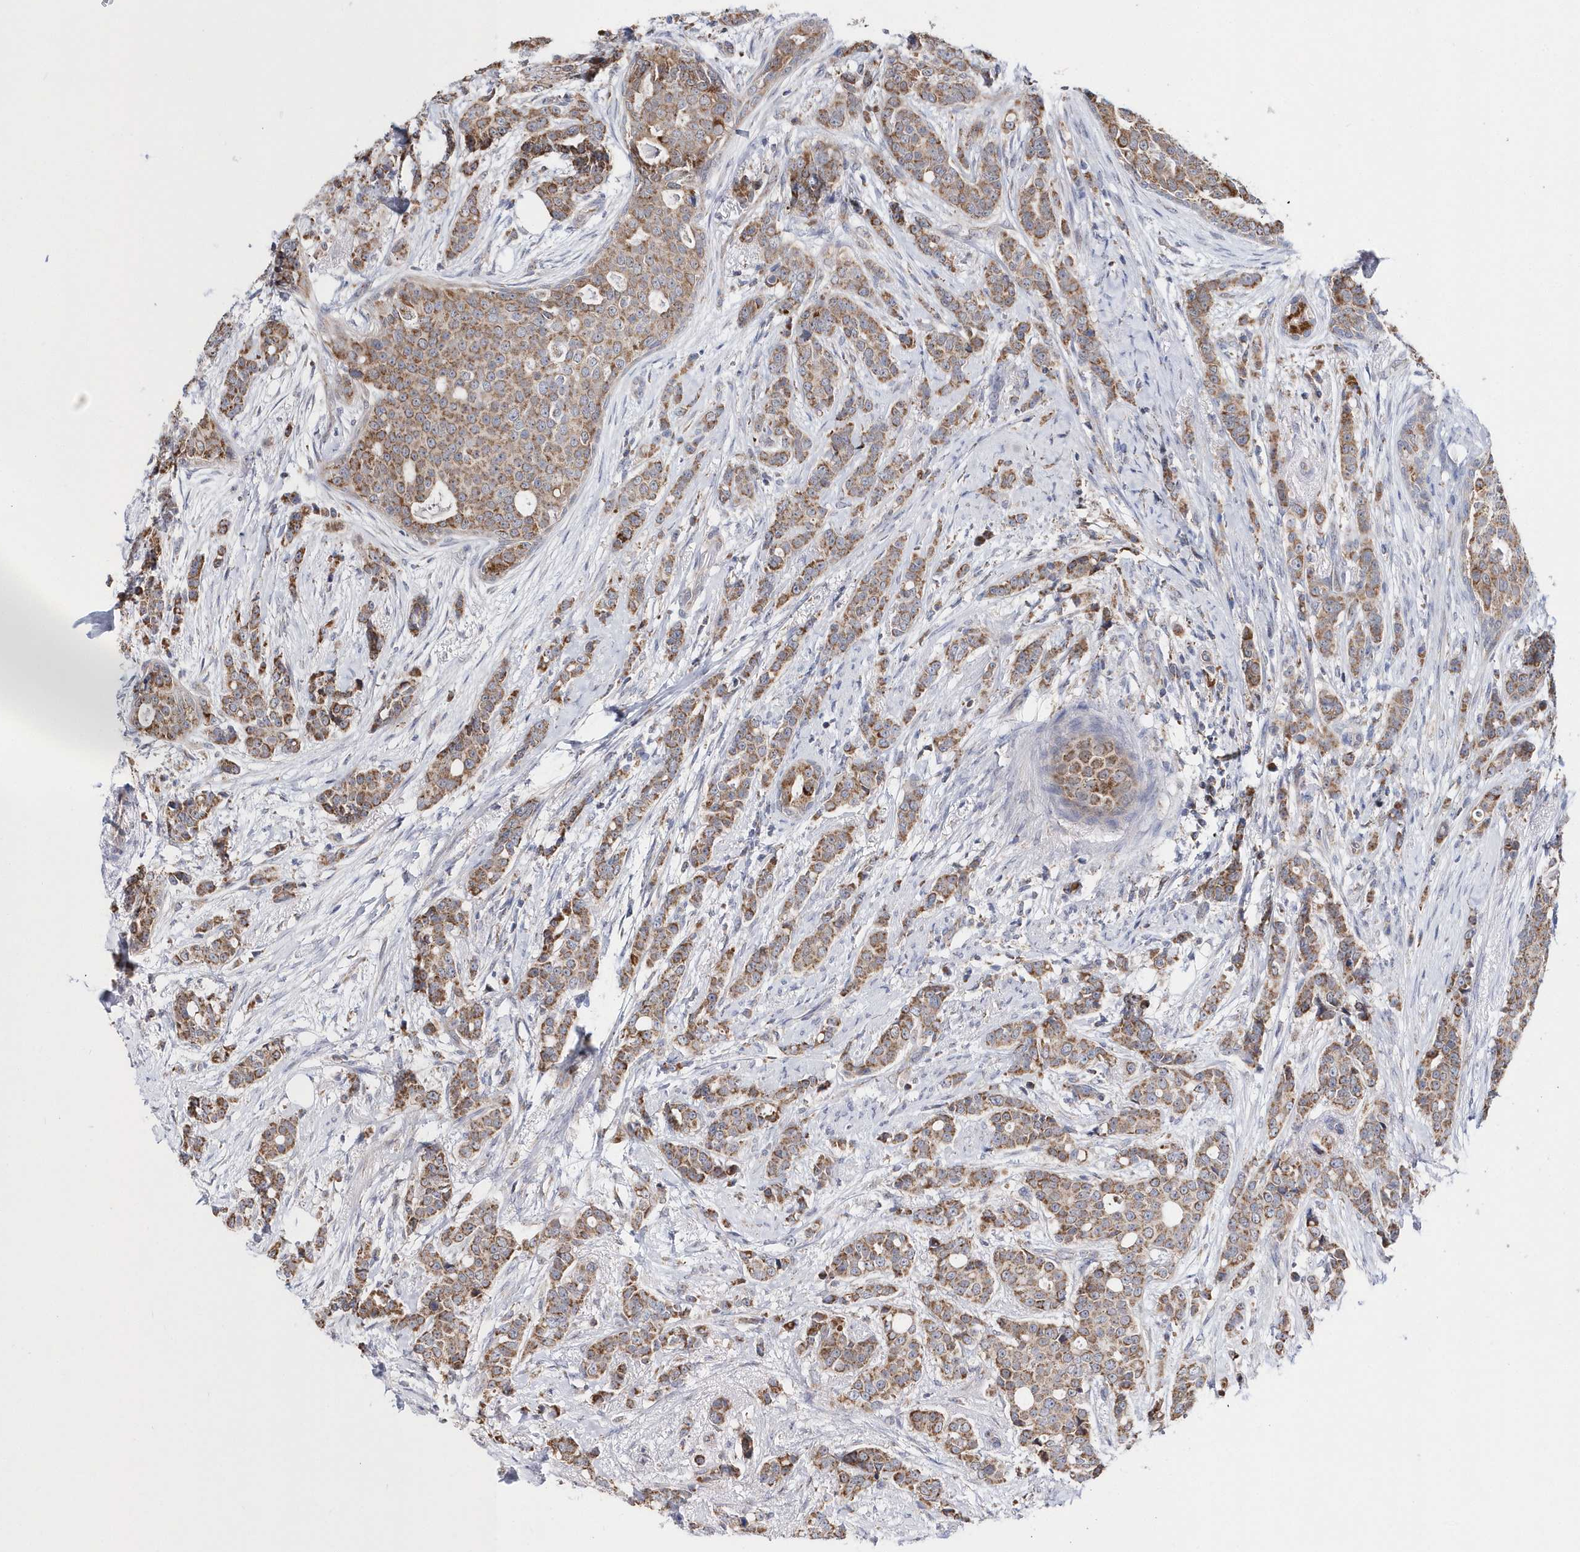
{"staining": {"intensity": "moderate", "quantity": ">75%", "location": "cytoplasmic/membranous"}, "tissue": "breast cancer", "cell_type": "Tumor cells", "image_type": "cancer", "snomed": [{"axis": "morphology", "description": "Lobular carcinoma"}, {"axis": "topography", "description": "Breast"}], "caption": "Tumor cells reveal moderate cytoplasmic/membranous staining in approximately >75% of cells in breast cancer. Nuclei are stained in blue.", "gene": "SPATA5", "patient": {"sex": "female", "age": 51}}